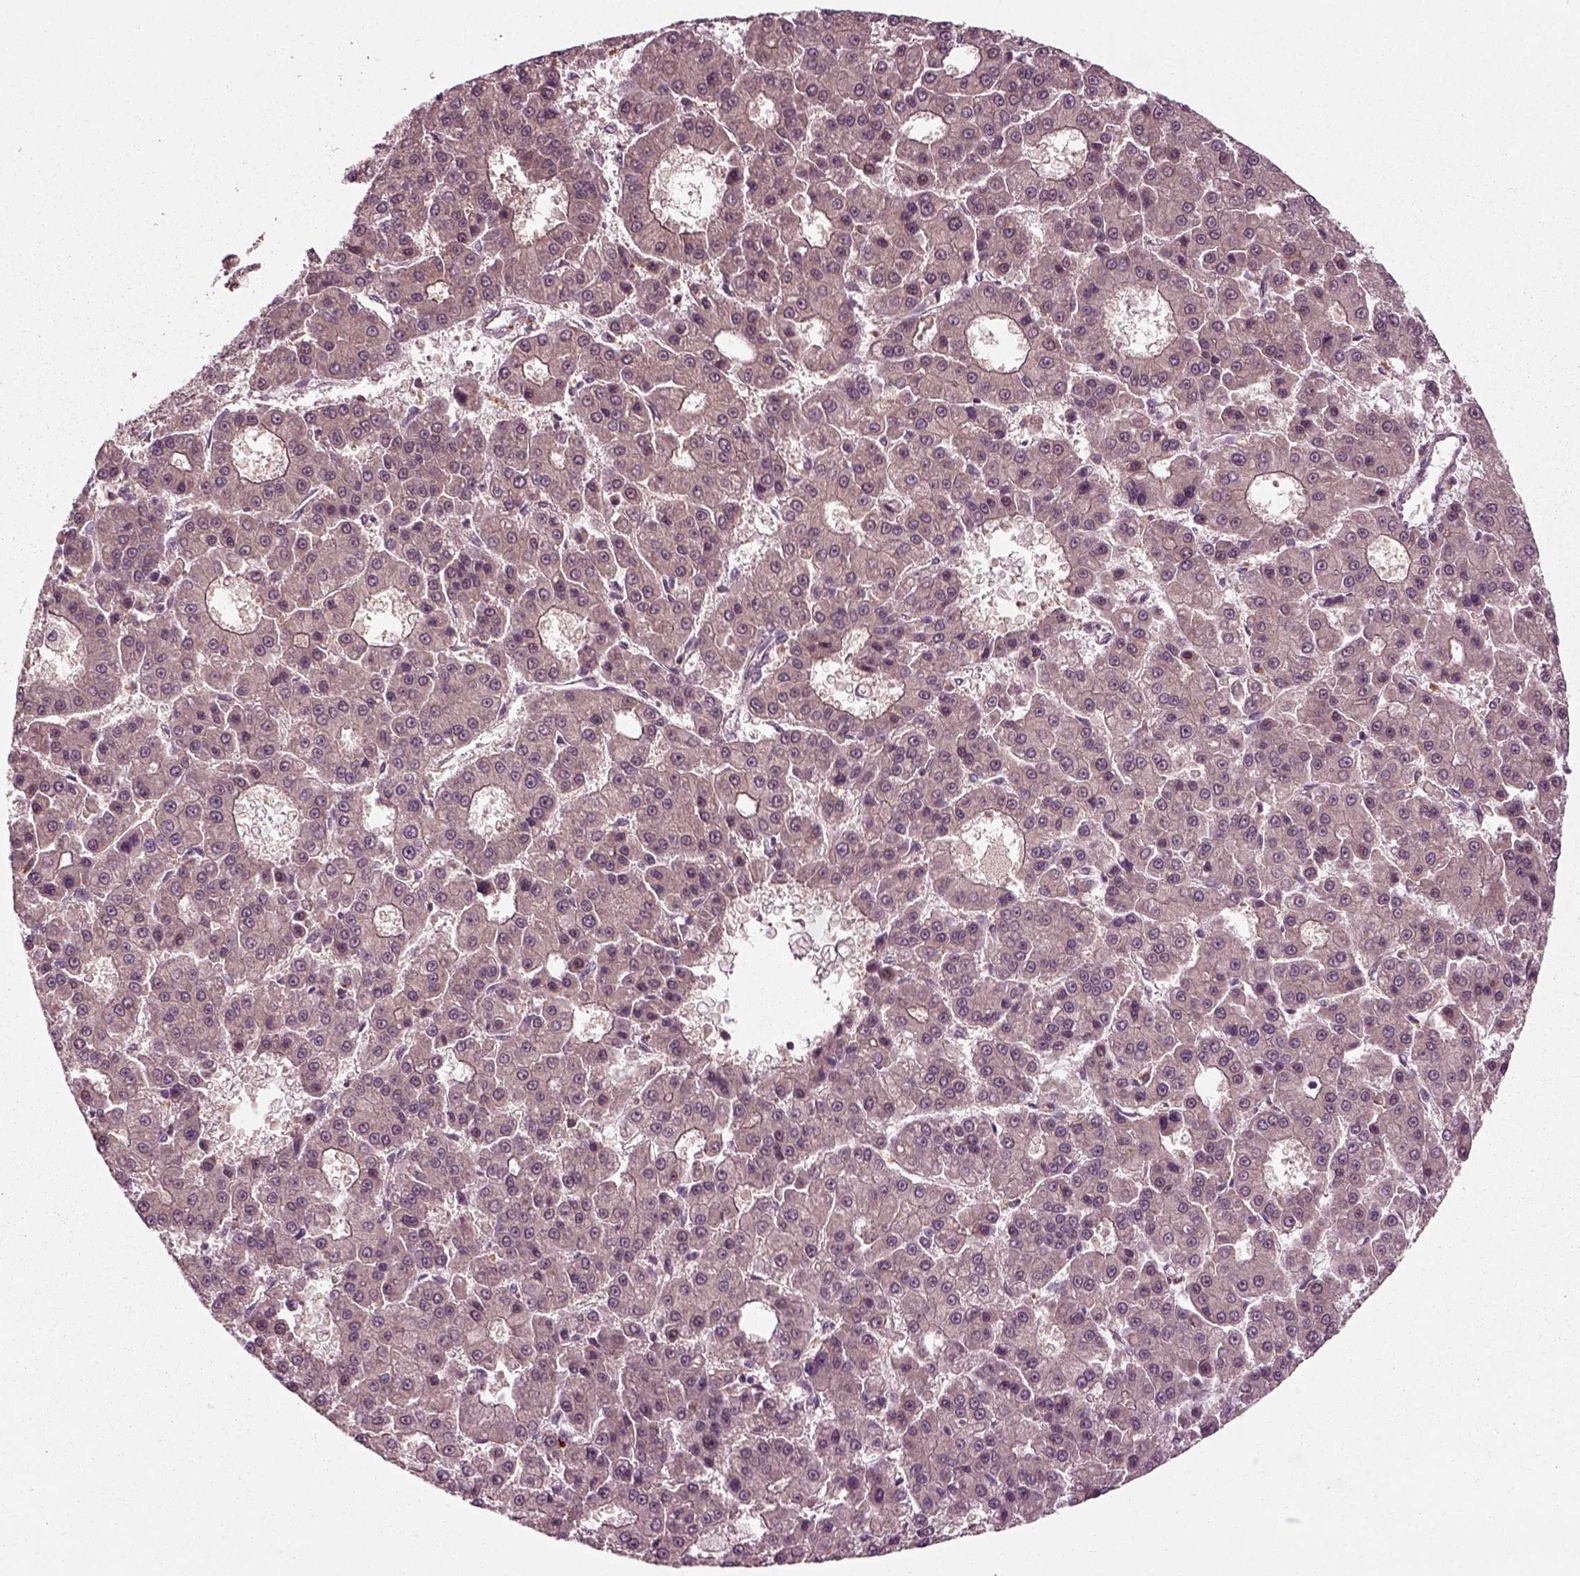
{"staining": {"intensity": "weak", "quantity": "25%-75%", "location": "cytoplasmic/membranous"}, "tissue": "liver cancer", "cell_type": "Tumor cells", "image_type": "cancer", "snomed": [{"axis": "morphology", "description": "Carcinoma, Hepatocellular, NOS"}, {"axis": "topography", "description": "Liver"}], "caption": "Human liver cancer (hepatocellular carcinoma) stained with a brown dye demonstrates weak cytoplasmic/membranous positive expression in about 25%-75% of tumor cells.", "gene": "PLCD3", "patient": {"sex": "male", "age": 70}}